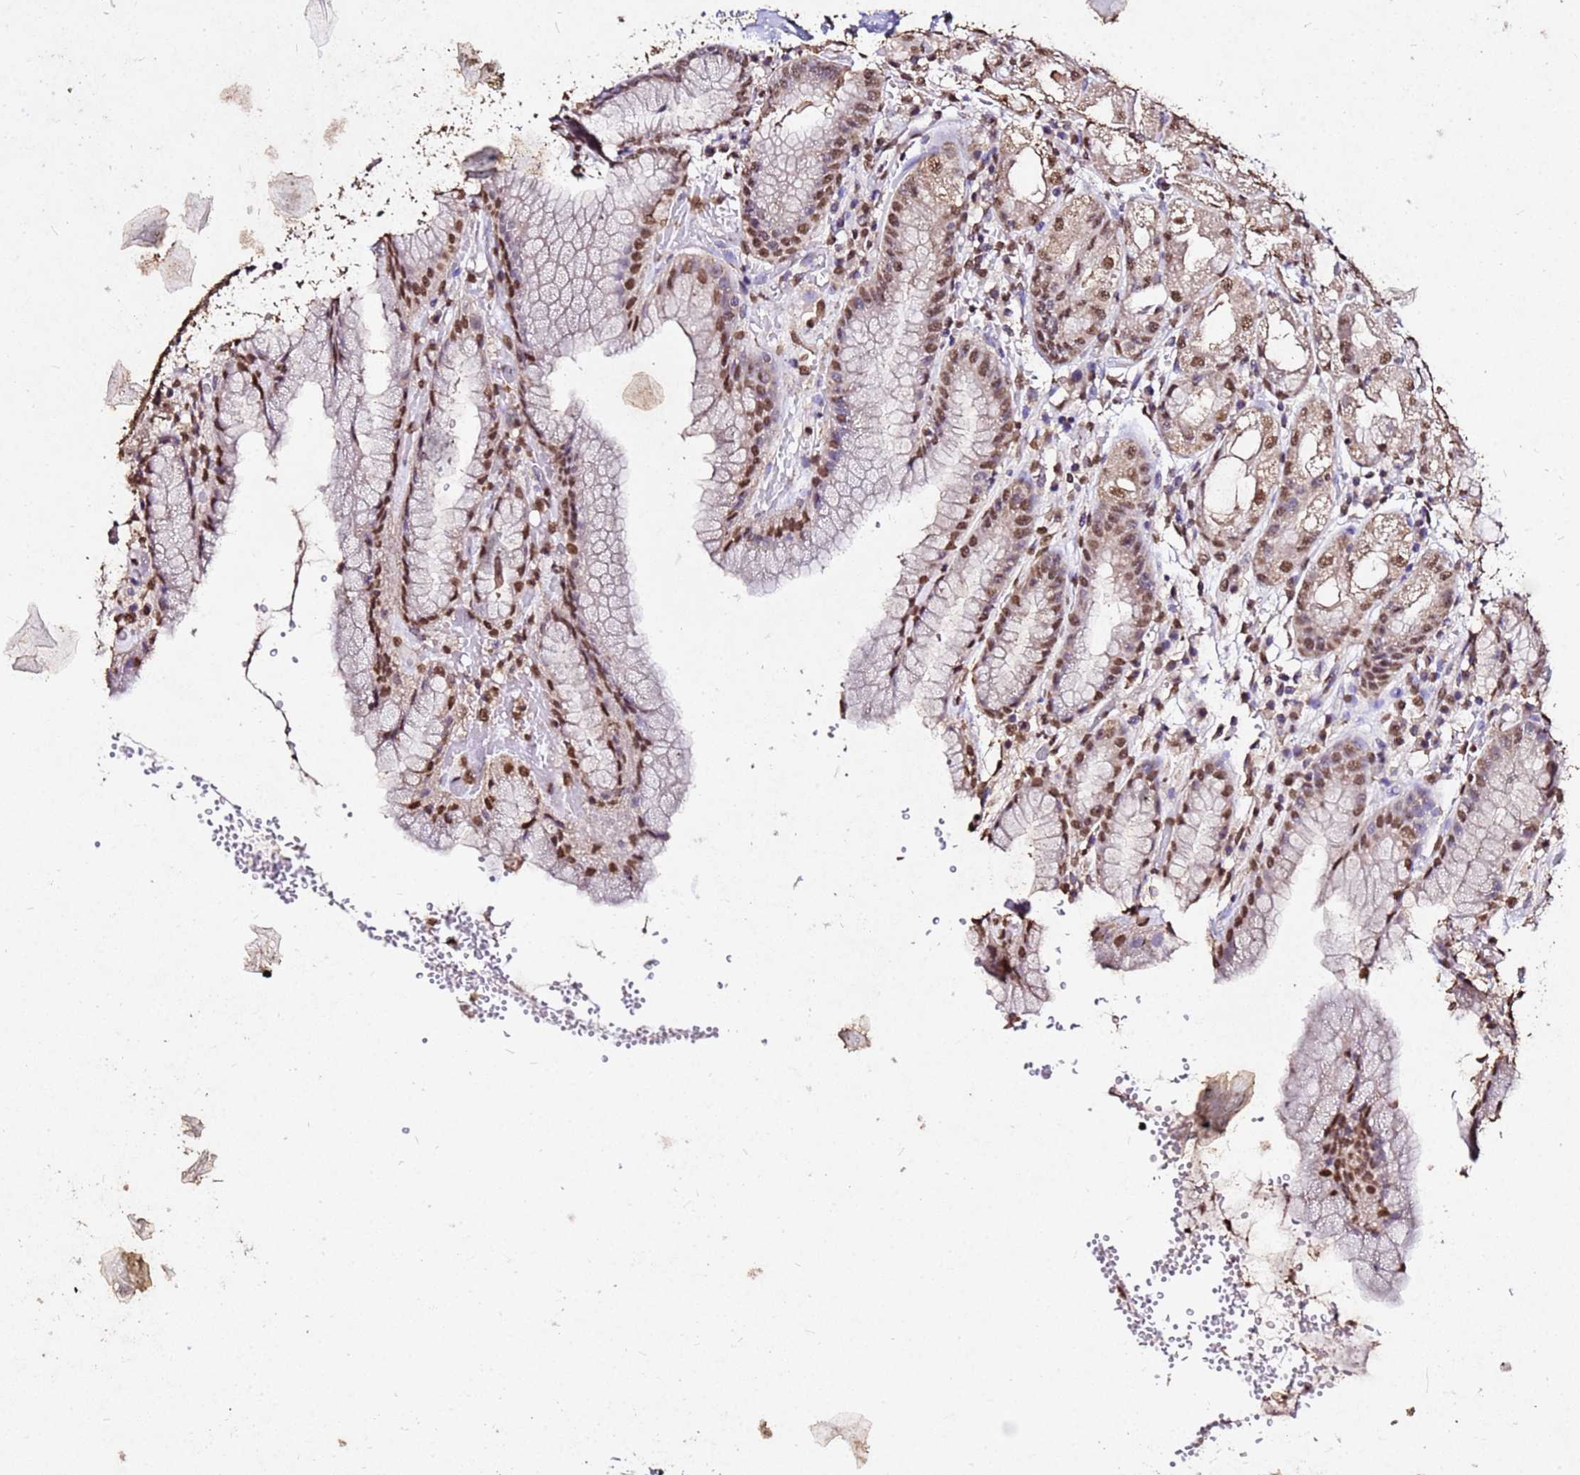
{"staining": {"intensity": "moderate", "quantity": ">75%", "location": "nuclear"}, "tissue": "stomach", "cell_type": "Glandular cells", "image_type": "normal", "snomed": [{"axis": "morphology", "description": "Normal tissue, NOS"}, {"axis": "topography", "description": "Stomach, upper"}], "caption": "This photomicrograph reveals benign stomach stained with immunohistochemistry to label a protein in brown. The nuclear of glandular cells show moderate positivity for the protein. Nuclei are counter-stained blue.", "gene": "MYOCD", "patient": {"sex": "male", "age": 52}}